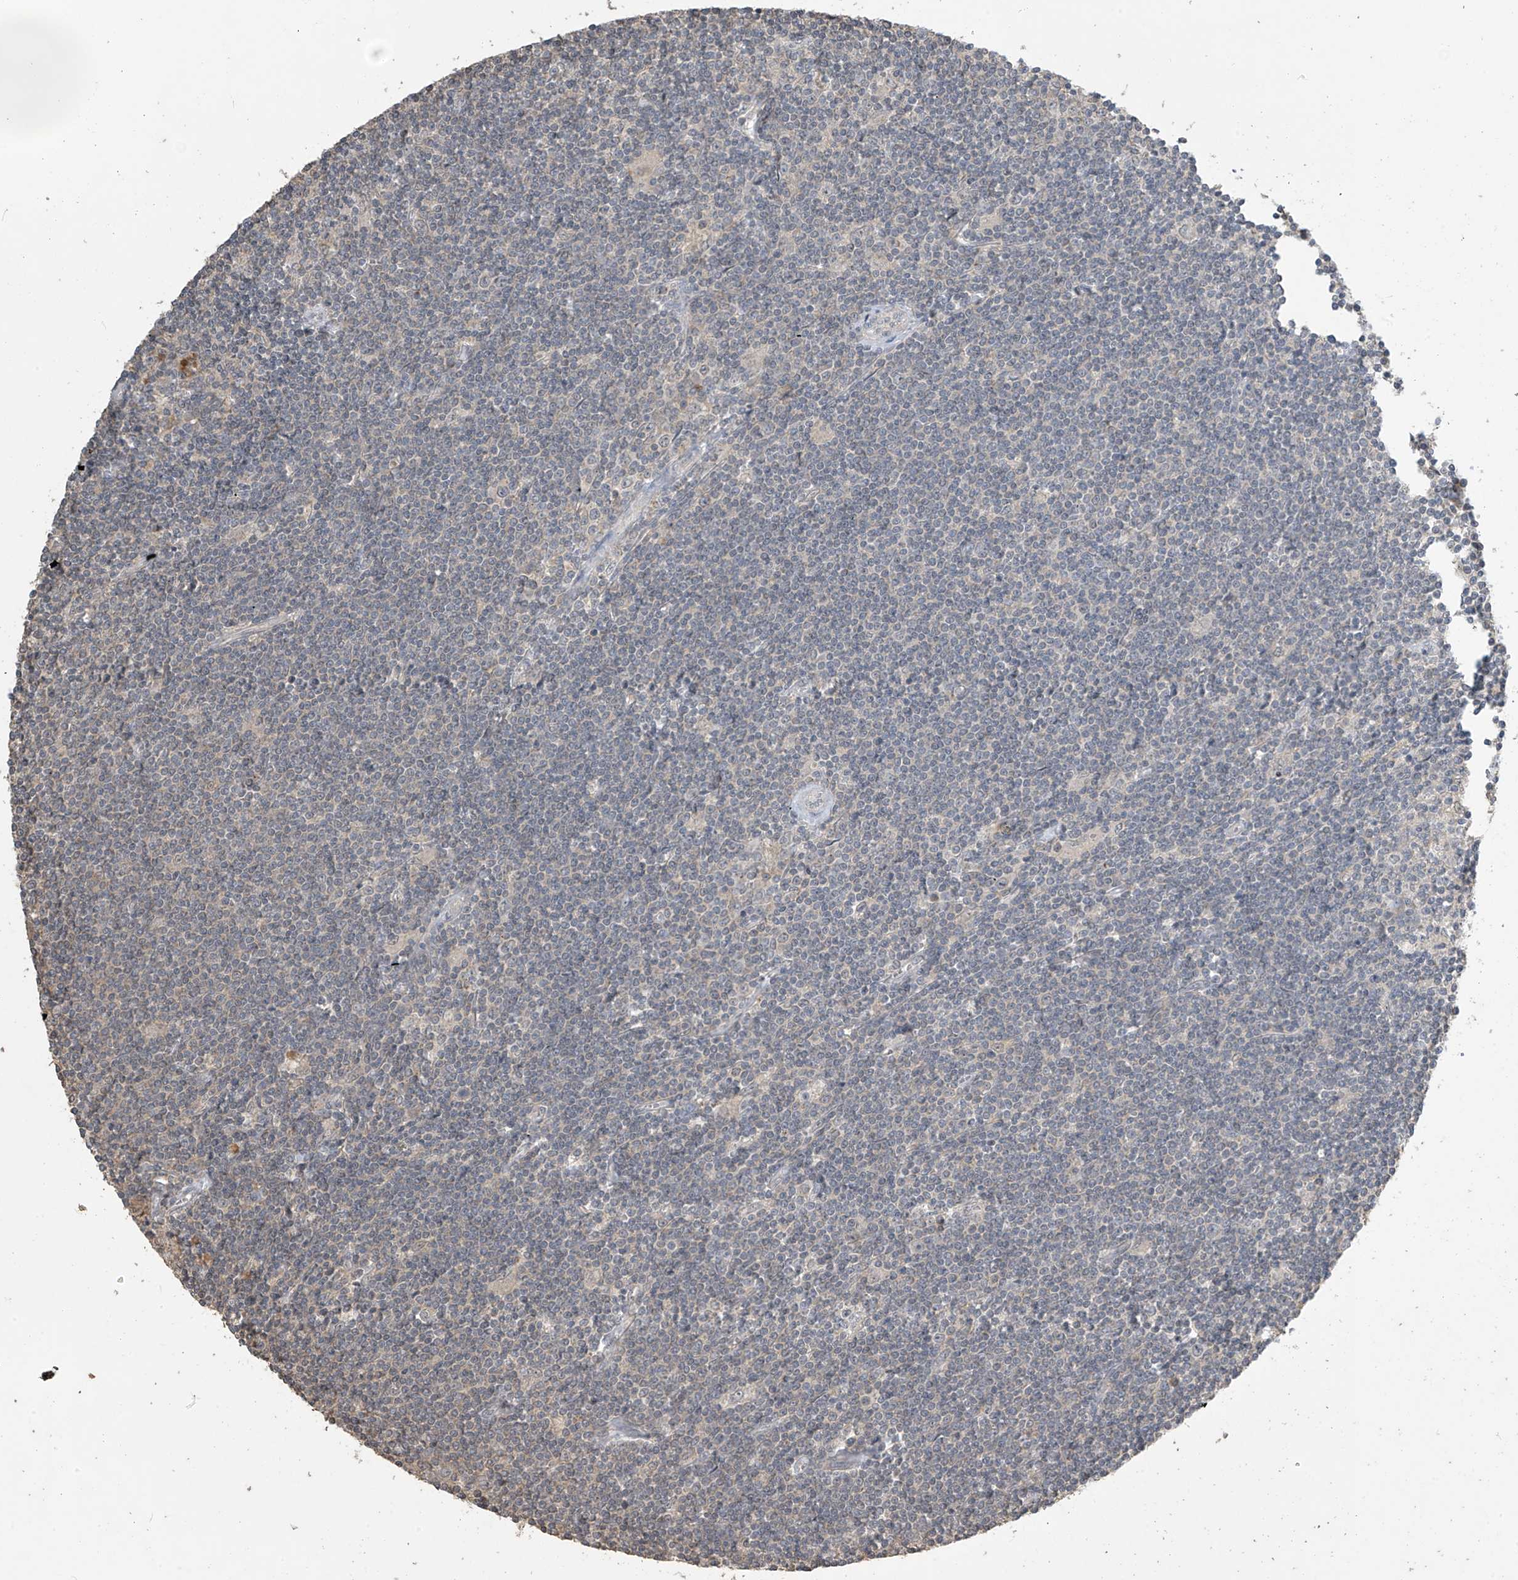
{"staining": {"intensity": "negative", "quantity": "none", "location": "none"}, "tissue": "lymphoma", "cell_type": "Tumor cells", "image_type": "cancer", "snomed": [{"axis": "morphology", "description": "Malignant lymphoma, non-Hodgkin's type, Low grade"}, {"axis": "topography", "description": "Spleen"}], "caption": "This is an immunohistochemistry (IHC) histopathology image of low-grade malignant lymphoma, non-Hodgkin's type. There is no staining in tumor cells.", "gene": "SLFN14", "patient": {"sex": "male", "age": 76}}